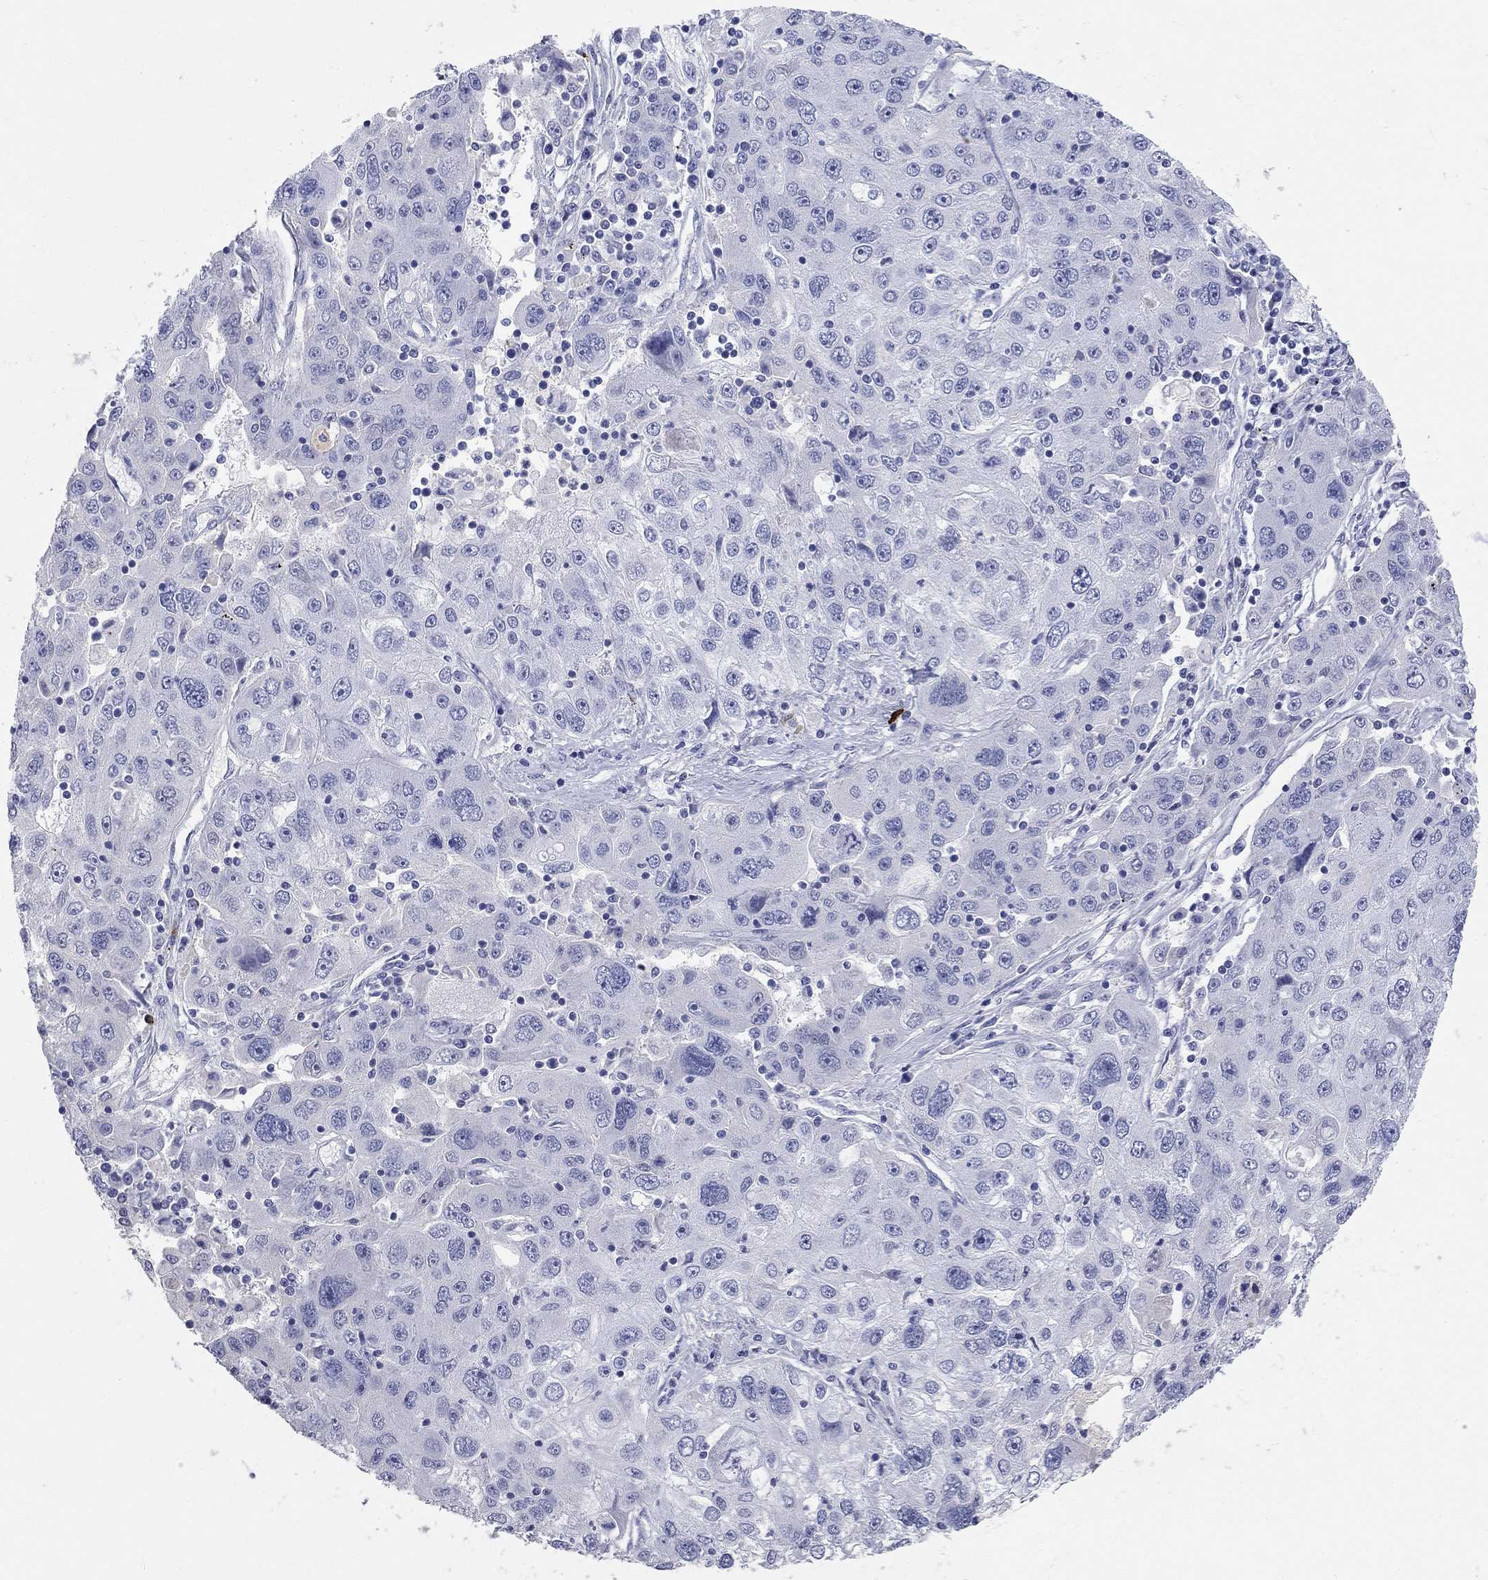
{"staining": {"intensity": "negative", "quantity": "none", "location": "none"}, "tissue": "stomach cancer", "cell_type": "Tumor cells", "image_type": "cancer", "snomed": [{"axis": "morphology", "description": "Adenocarcinoma, NOS"}, {"axis": "topography", "description": "Stomach"}], "caption": "DAB immunohistochemical staining of human adenocarcinoma (stomach) shows no significant staining in tumor cells.", "gene": "PHOX2B", "patient": {"sex": "male", "age": 56}}